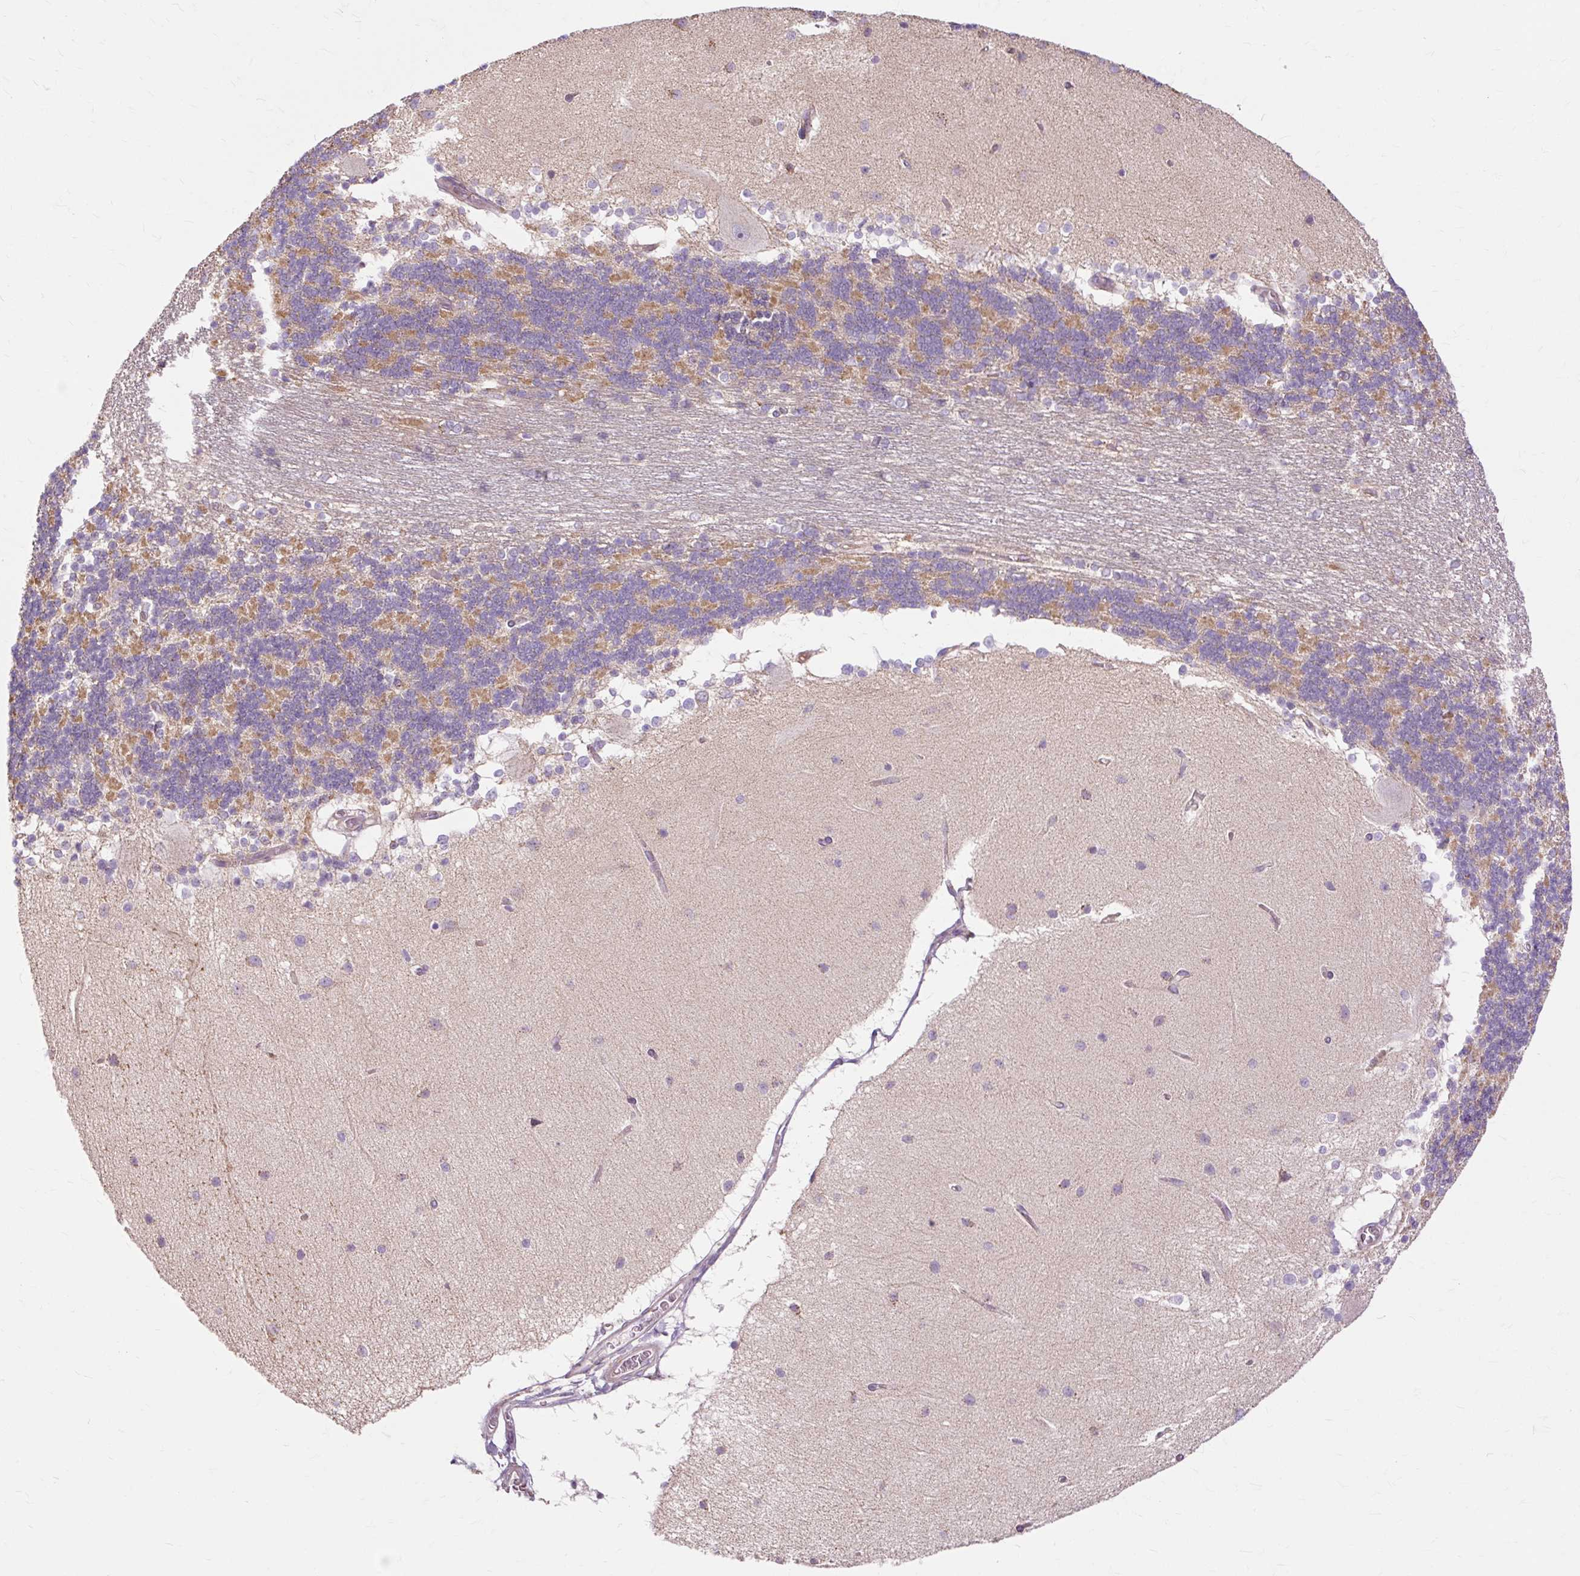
{"staining": {"intensity": "moderate", "quantity": "25%-75%", "location": "cytoplasmic/membranous"}, "tissue": "cerebellum", "cell_type": "Cells in granular layer", "image_type": "normal", "snomed": [{"axis": "morphology", "description": "Normal tissue, NOS"}, {"axis": "topography", "description": "Cerebellum"}], "caption": "Protein positivity by immunohistochemistry (IHC) displays moderate cytoplasmic/membranous expression in about 25%-75% of cells in granular layer in benign cerebellum.", "gene": "PDZD2", "patient": {"sex": "female", "age": 54}}